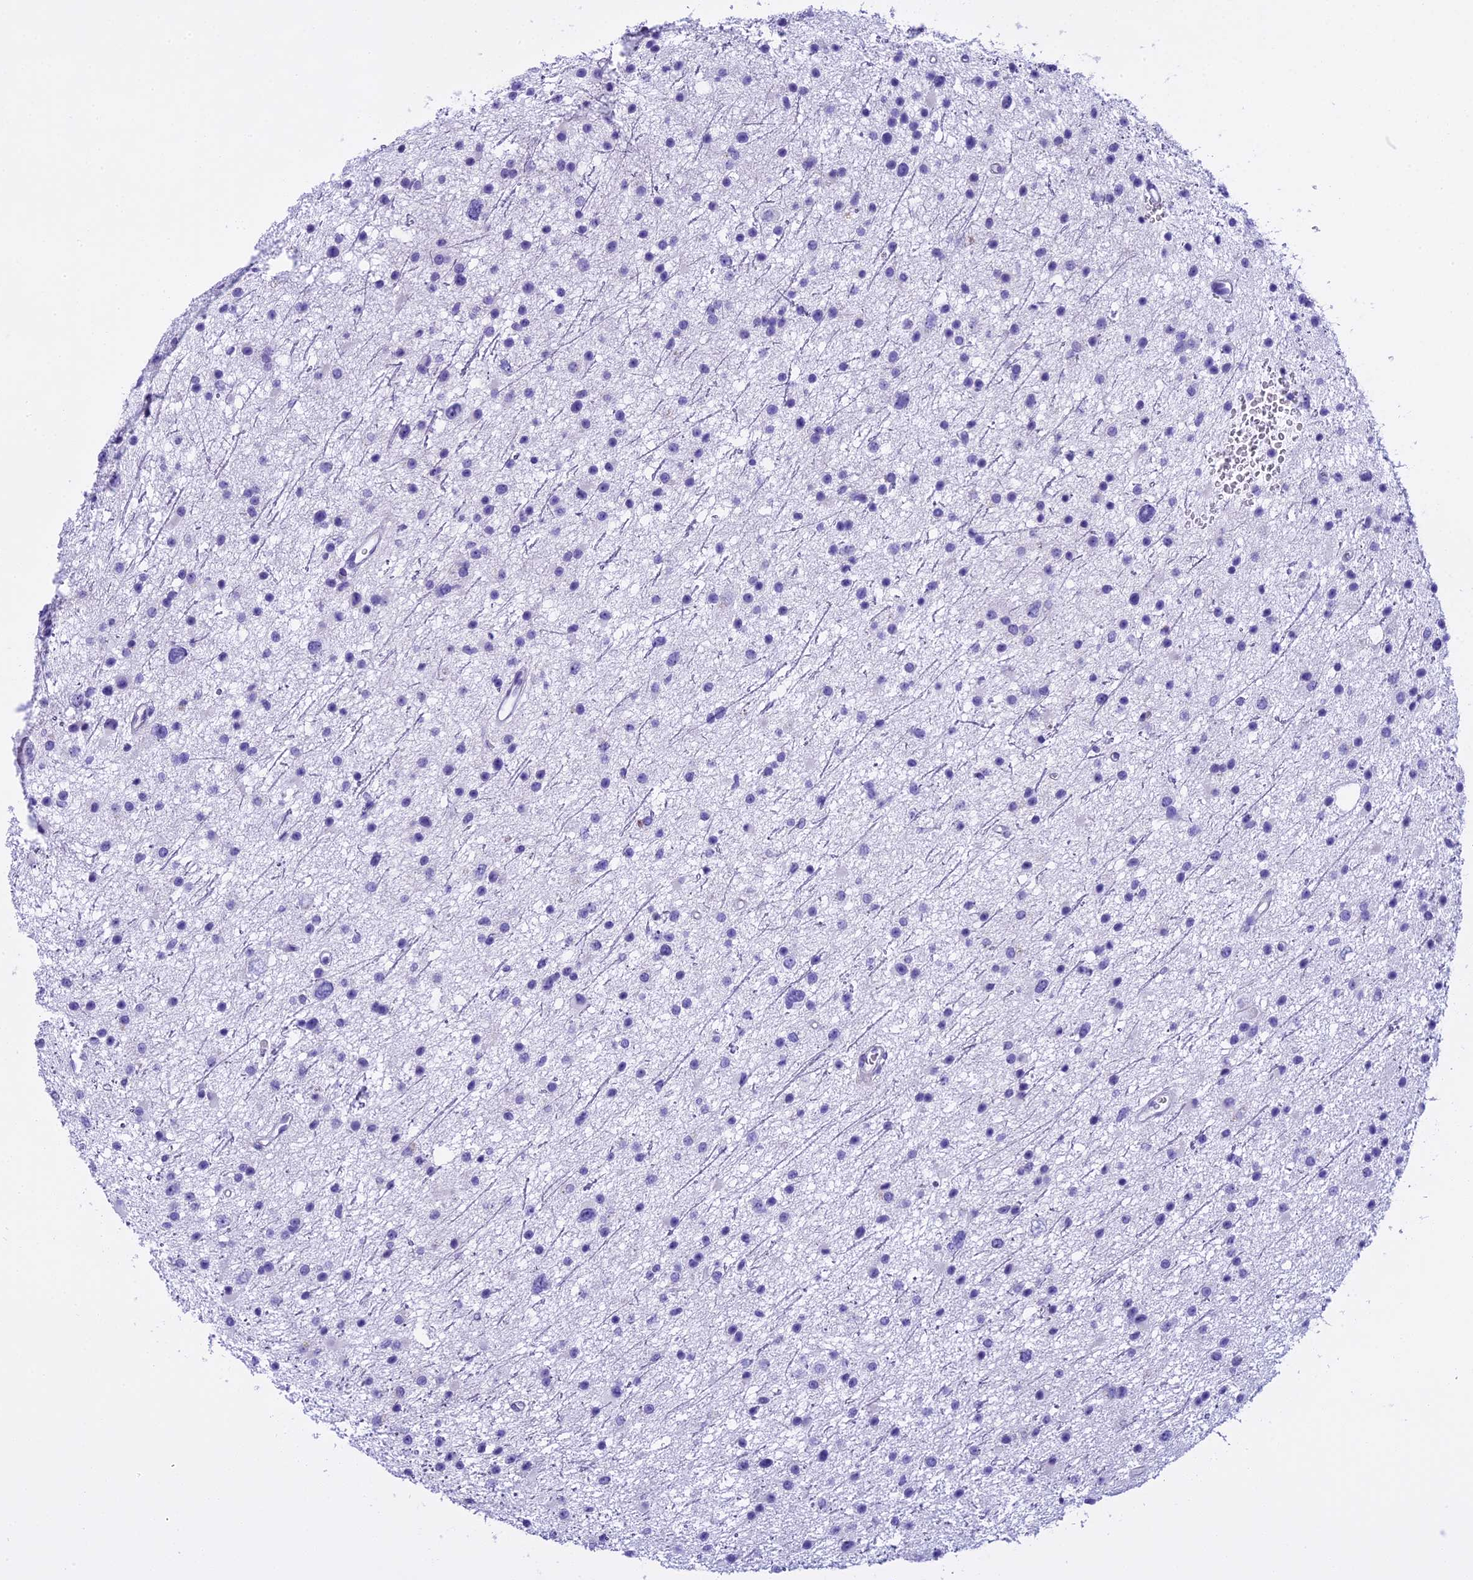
{"staining": {"intensity": "negative", "quantity": "none", "location": "none"}, "tissue": "glioma", "cell_type": "Tumor cells", "image_type": "cancer", "snomed": [{"axis": "morphology", "description": "Glioma, malignant, Low grade"}, {"axis": "topography", "description": "Cerebral cortex"}], "caption": "Immunohistochemistry (IHC) image of neoplastic tissue: human glioma stained with DAB demonstrates no significant protein staining in tumor cells.", "gene": "KCTD14", "patient": {"sex": "female", "age": 39}}